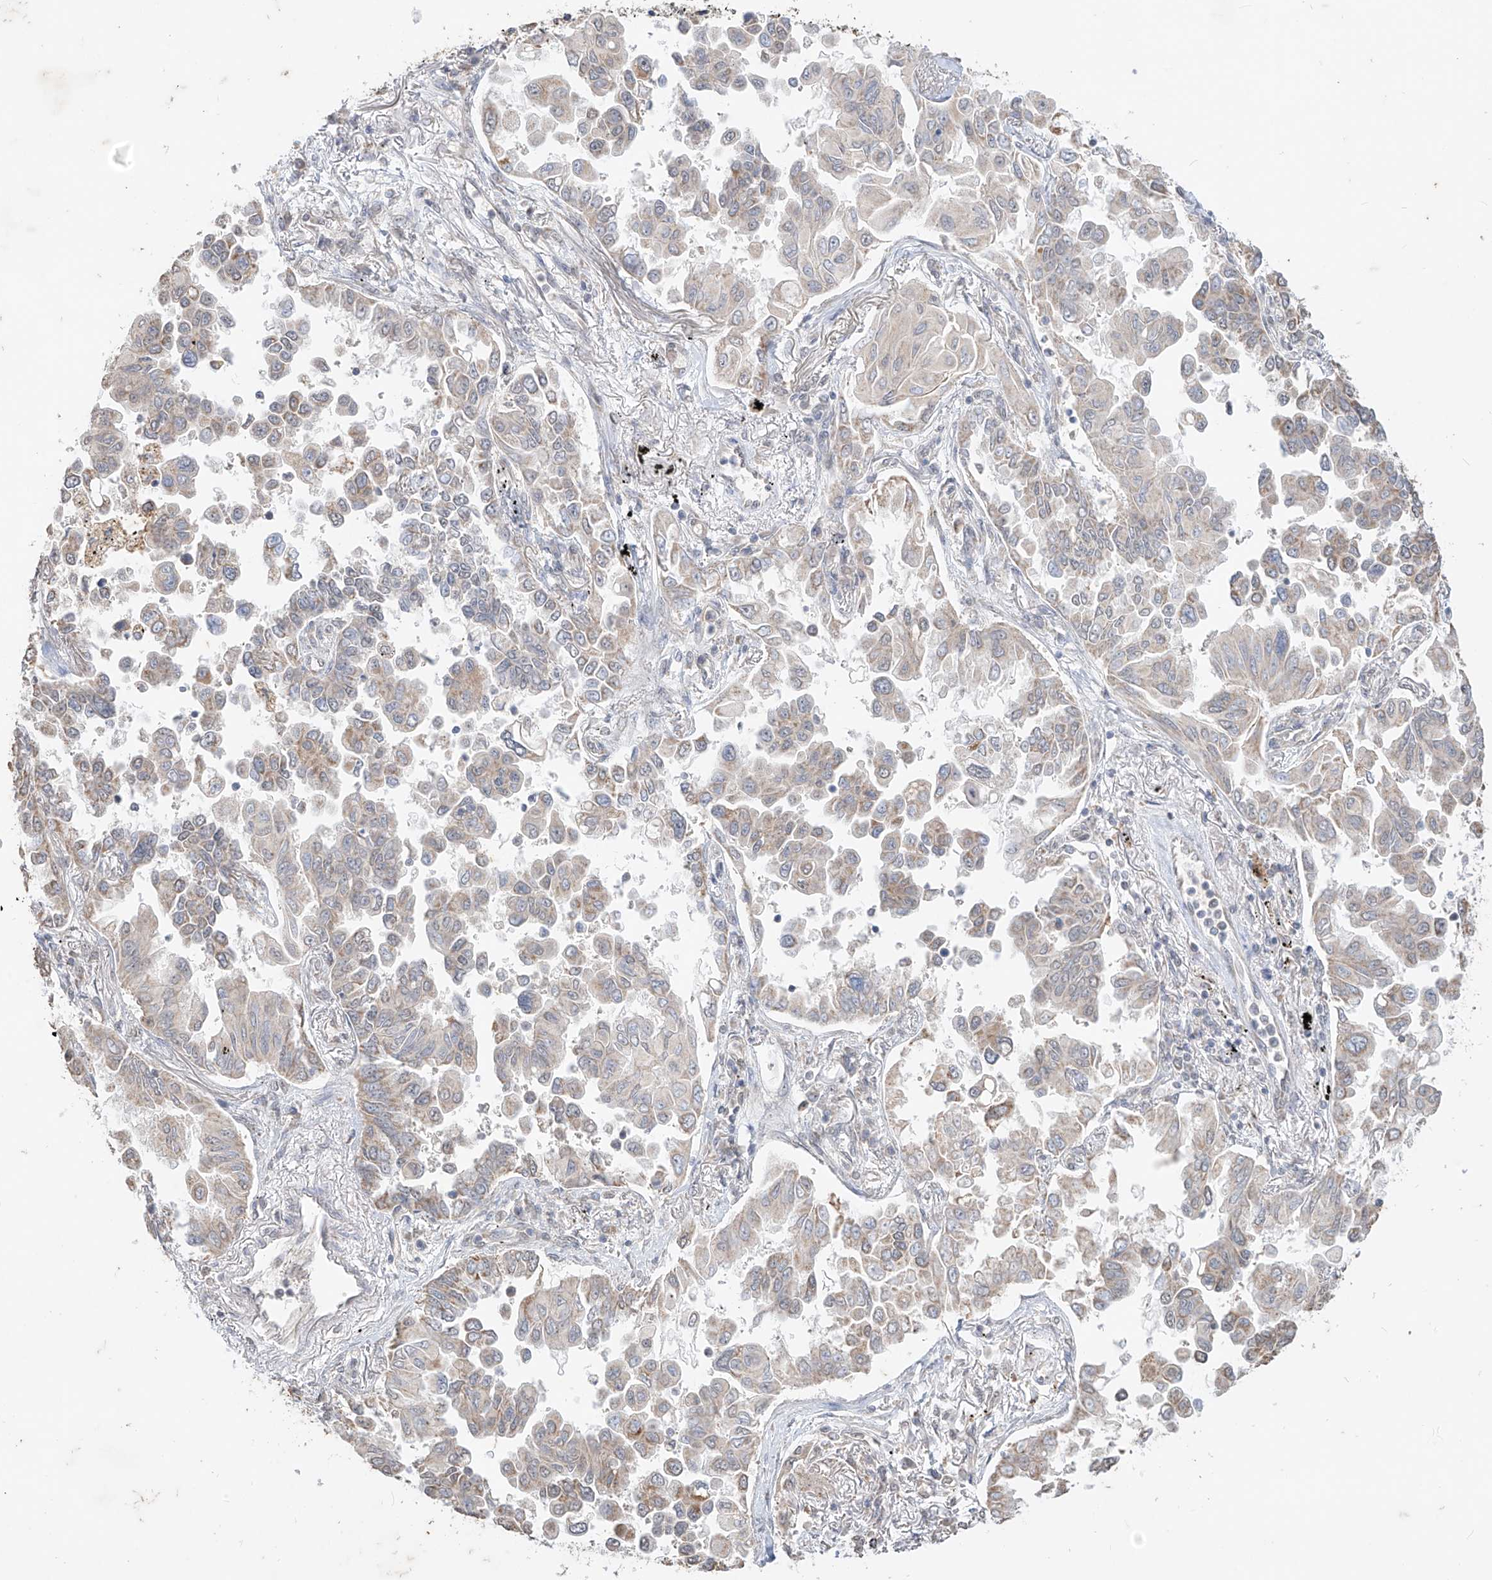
{"staining": {"intensity": "weak", "quantity": "25%-75%", "location": "cytoplasmic/membranous"}, "tissue": "lung cancer", "cell_type": "Tumor cells", "image_type": "cancer", "snomed": [{"axis": "morphology", "description": "Adenocarcinoma, NOS"}, {"axis": "topography", "description": "Lung"}], "caption": "The image shows staining of lung cancer, revealing weak cytoplasmic/membranous protein expression (brown color) within tumor cells. (Brightfield microscopy of DAB IHC at high magnification).", "gene": "MTUS2", "patient": {"sex": "female", "age": 67}}